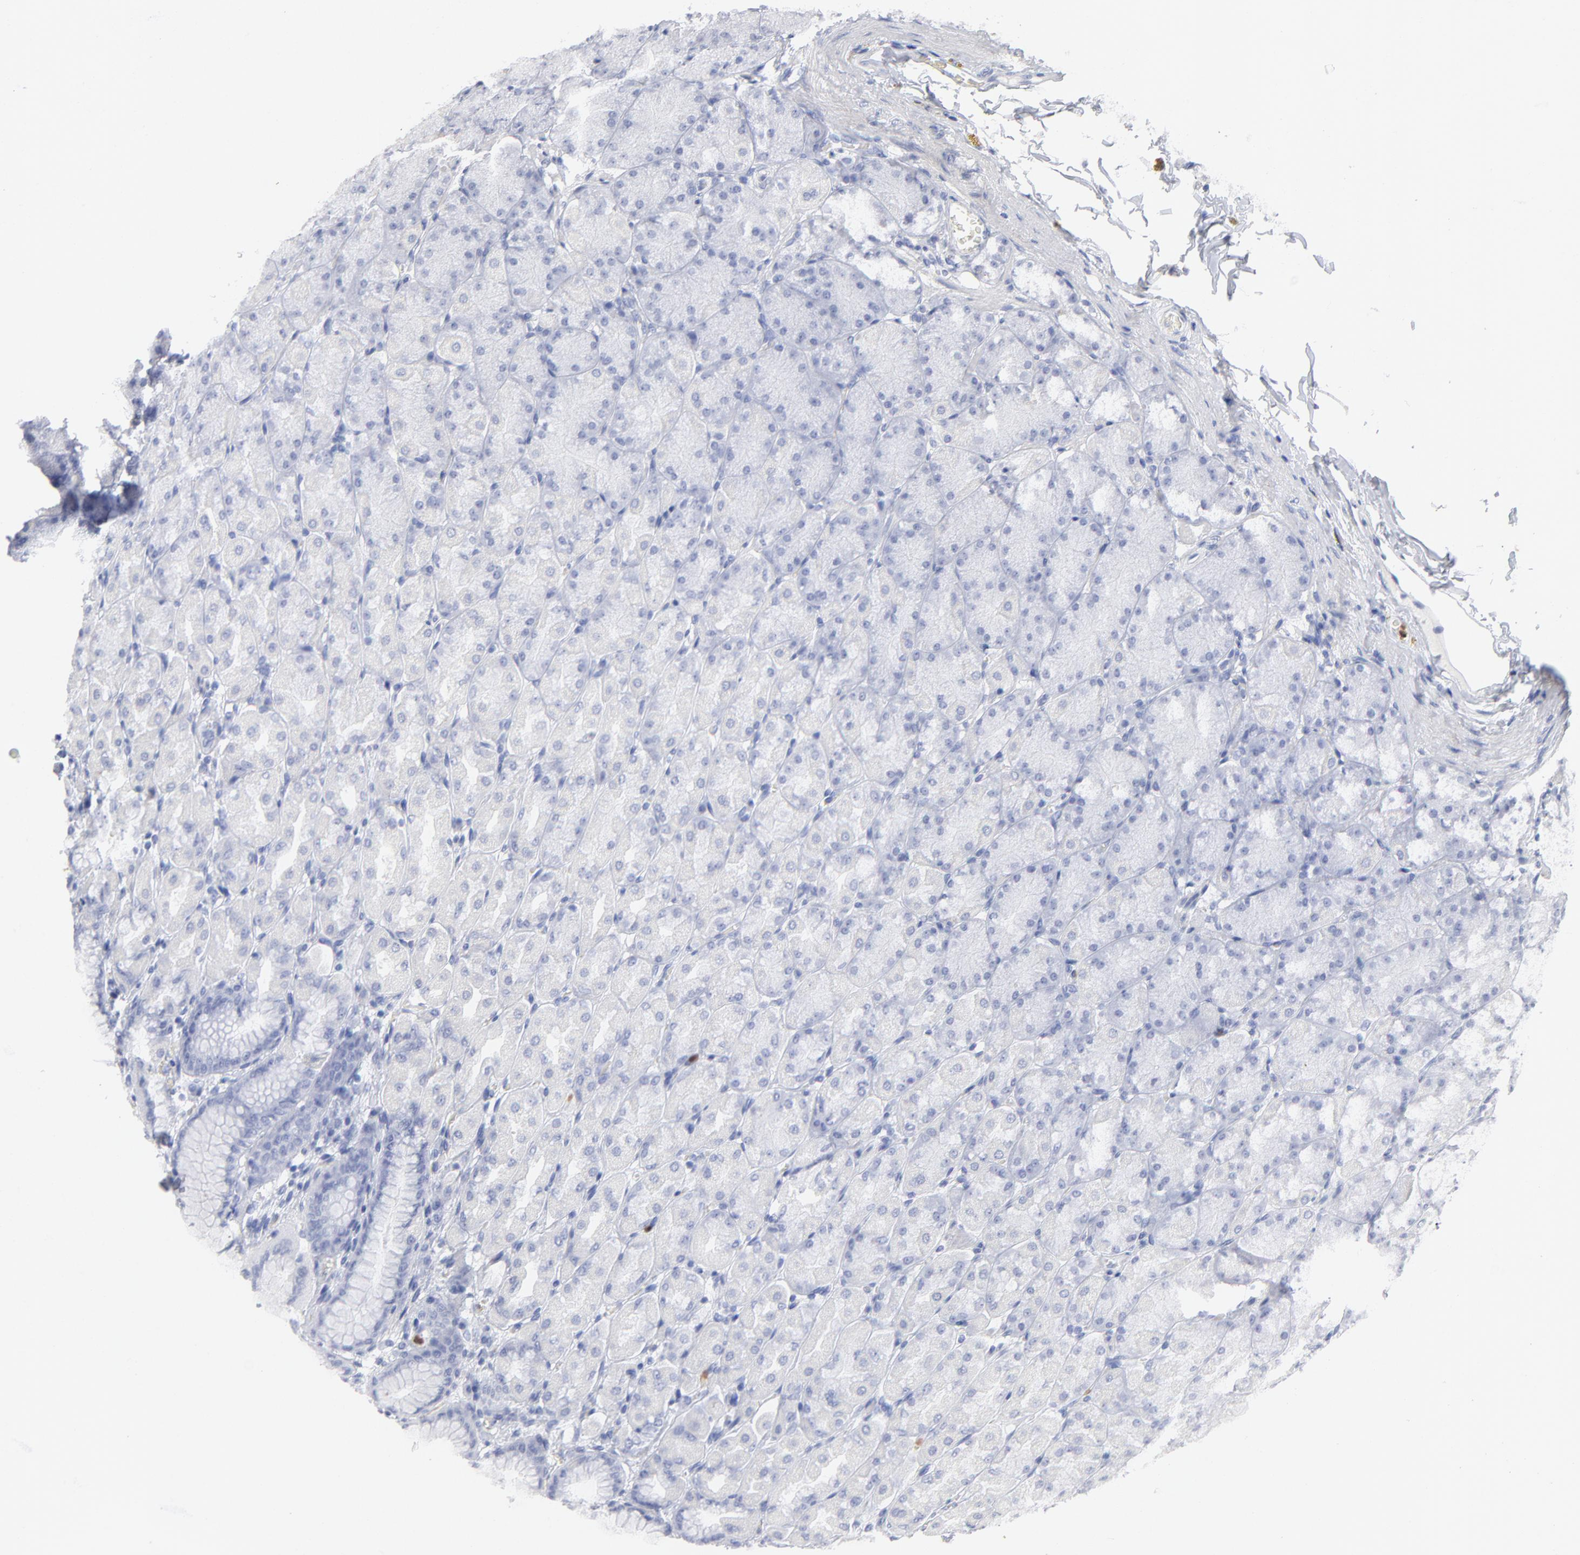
{"staining": {"intensity": "negative", "quantity": "none", "location": "none"}, "tissue": "stomach", "cell_type": "Glandular cells", "image_type": "normal", "snomed": [{"axis": "morphology", "description": "Normal tissue, NOS"}, {"axis": "topography", "description": "Stomach, upper"}], "caption": "Histopathology image shows no significant protein positivity in glandular cells of benign stomach. (Brightfield microscopy of DAB immunohistochemistry (IHC) at high magnification).", "gene": "ARG1", "patient": {"sex": "female", "age": 56}}